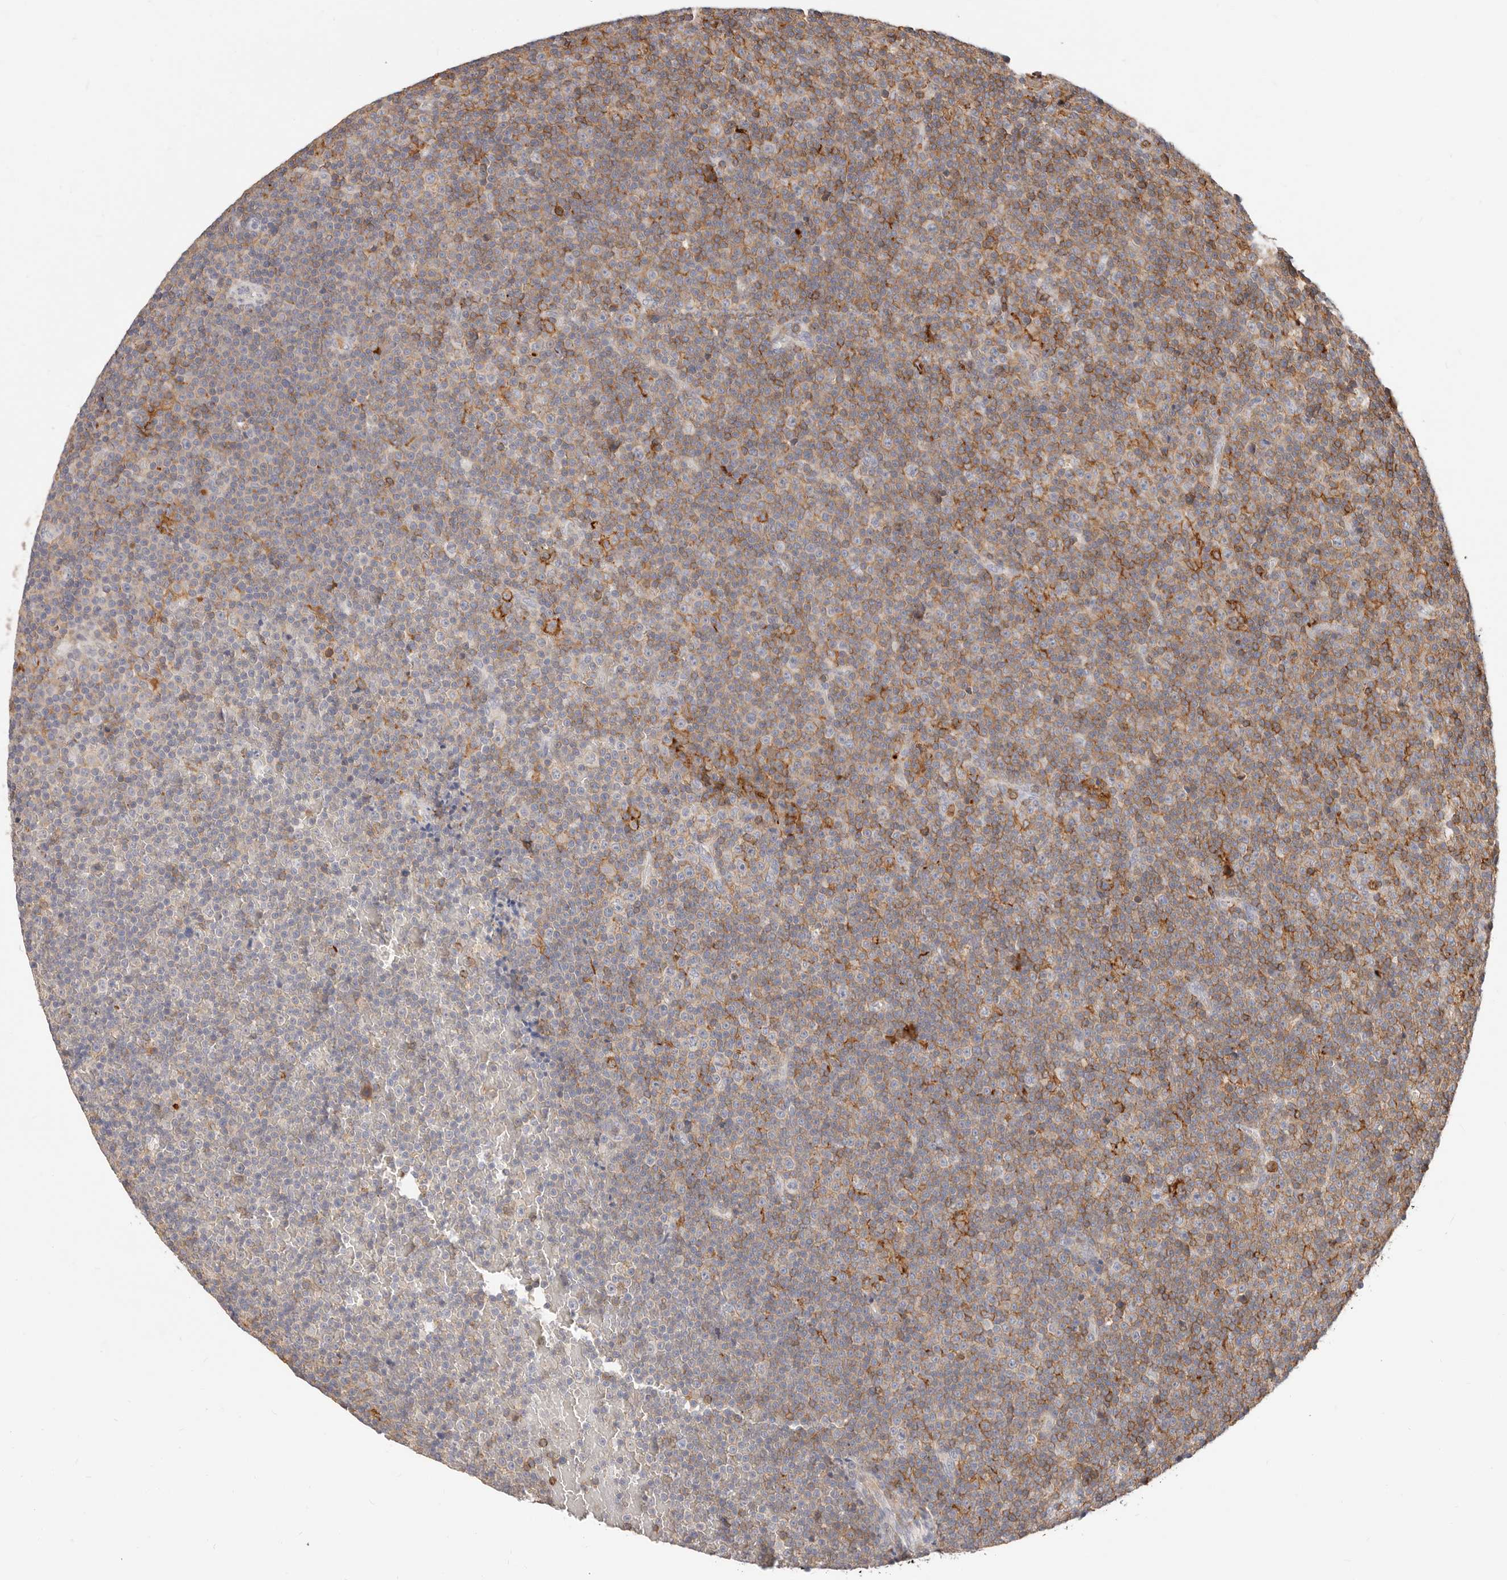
{"staining": {"intensity": "moderate", "quantity": "25%-75%", "location": "cytoplasmic/membranous"}, "tissue": "lymphoma", "cell_type": "Tumor cells", "image_type": "cancer", "snomed": [{"axis": "morphology", "description": "Malignant lymphoma, non-Hodgkin's type, Low grade"}, {"axis": "topography", "description": "Lymph node"}], "caption": "The photomicrograph exhibits immunohistochemical staining of lymphoma. There is moderate cytoplasmic/membranous staining is identified in about 25%-75% of tumor cells.", "gene": "TMEM63B", "patient": {"sex": "female", "age": 67}}